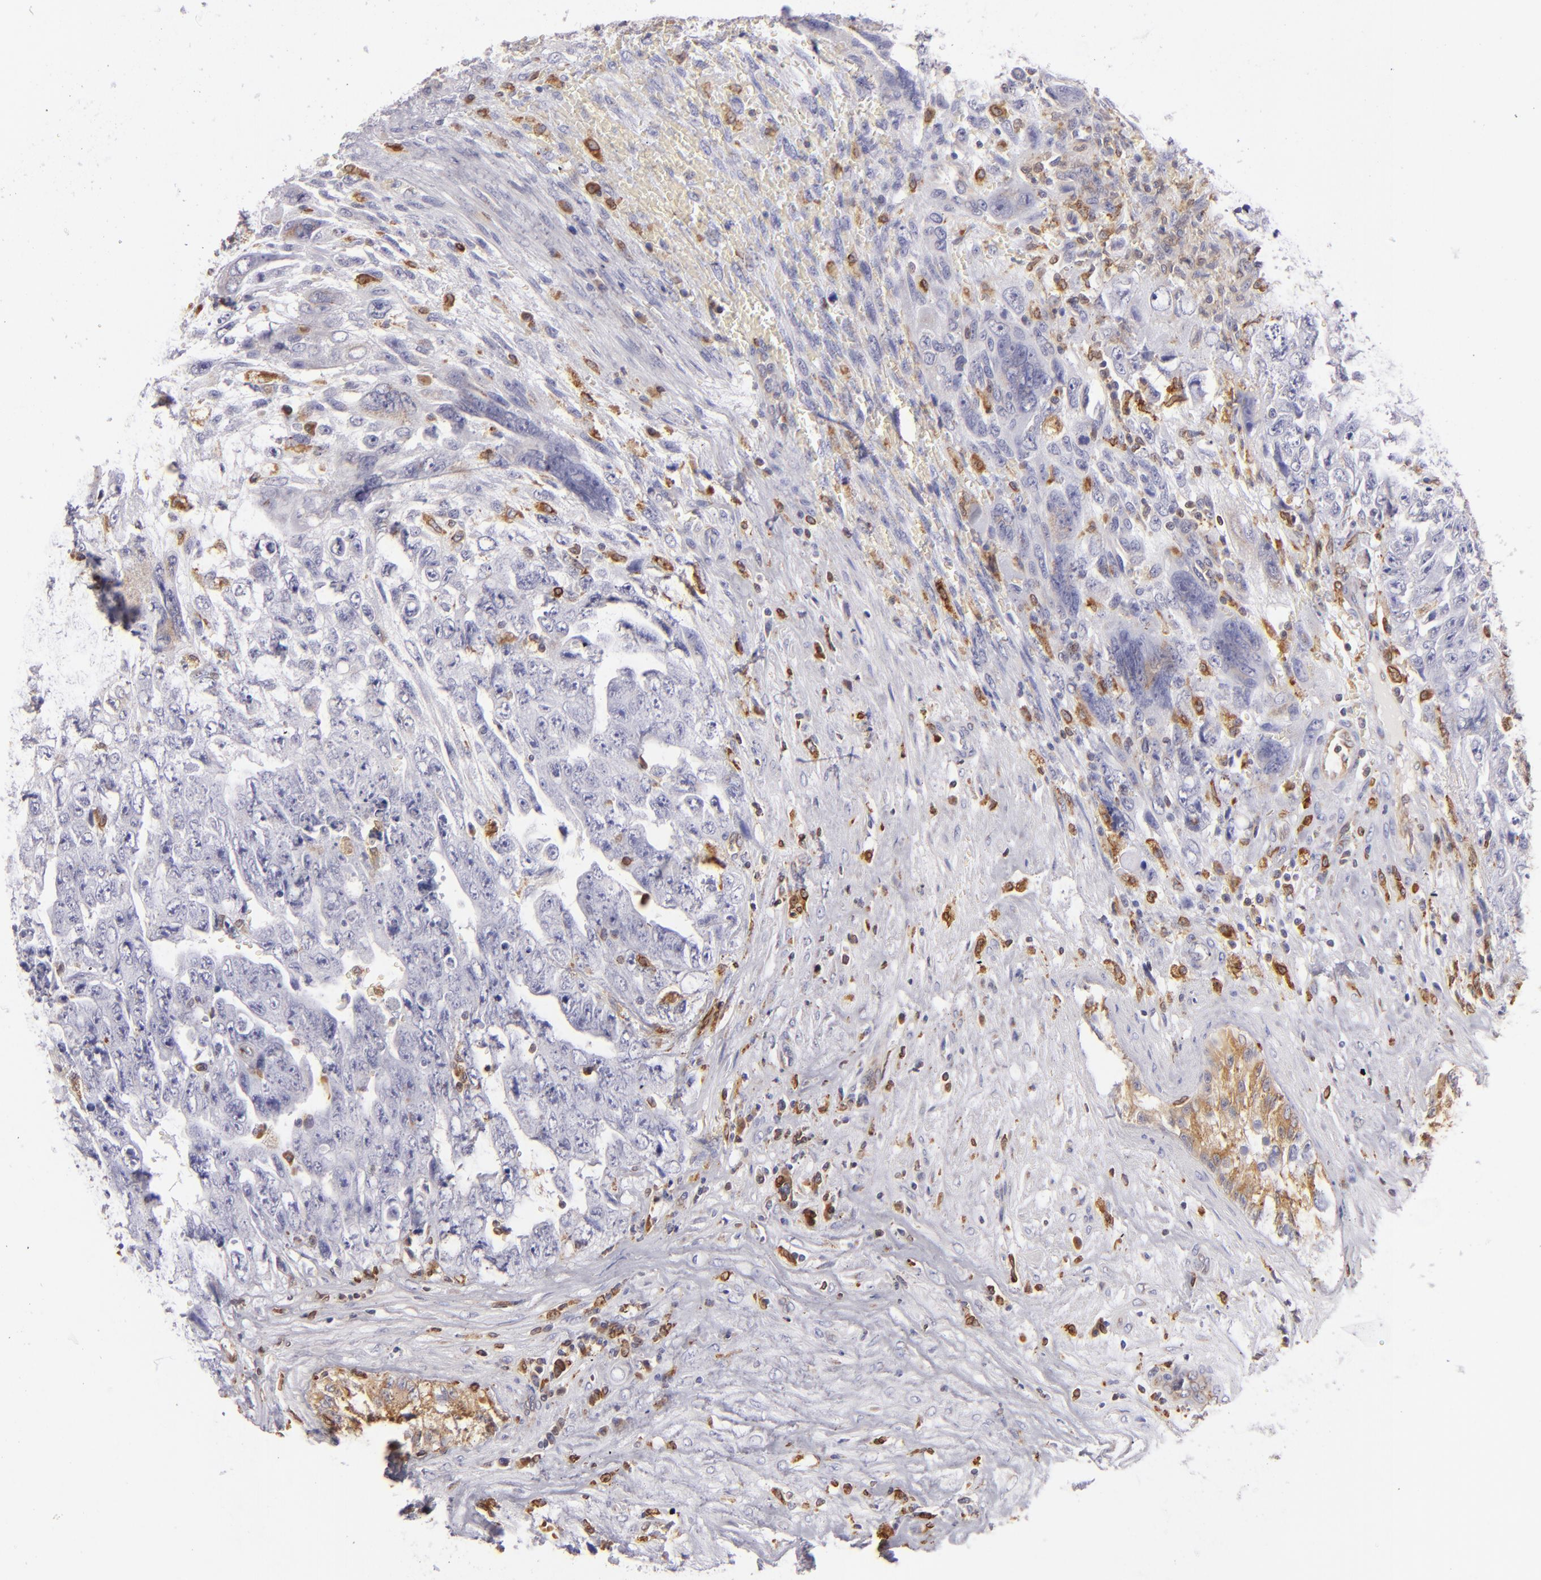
{"staining": {"intensity": "negative", "quantity": "none", "location": "none"}, "tissue": "testis cancer", "cell_type": "Tumor cells", "image_type": "cancer", "snomed": [{"axis": "morphology", "description": "Carcinoma, Embryonal, NOS"}, {"axis": "topography", "description": "Testis"}], "caption": "Immunohistochemistry (IHC) of human testis cancer exhibits no positivity in tumor cells. The staining was performed using DAB to visualize the protein expression in brown, while the nuclei were stained in blue with hematoxylin (Magnification: 20x).", "gene": "CD74", "patient": {"sex": "male", "age": 28}}